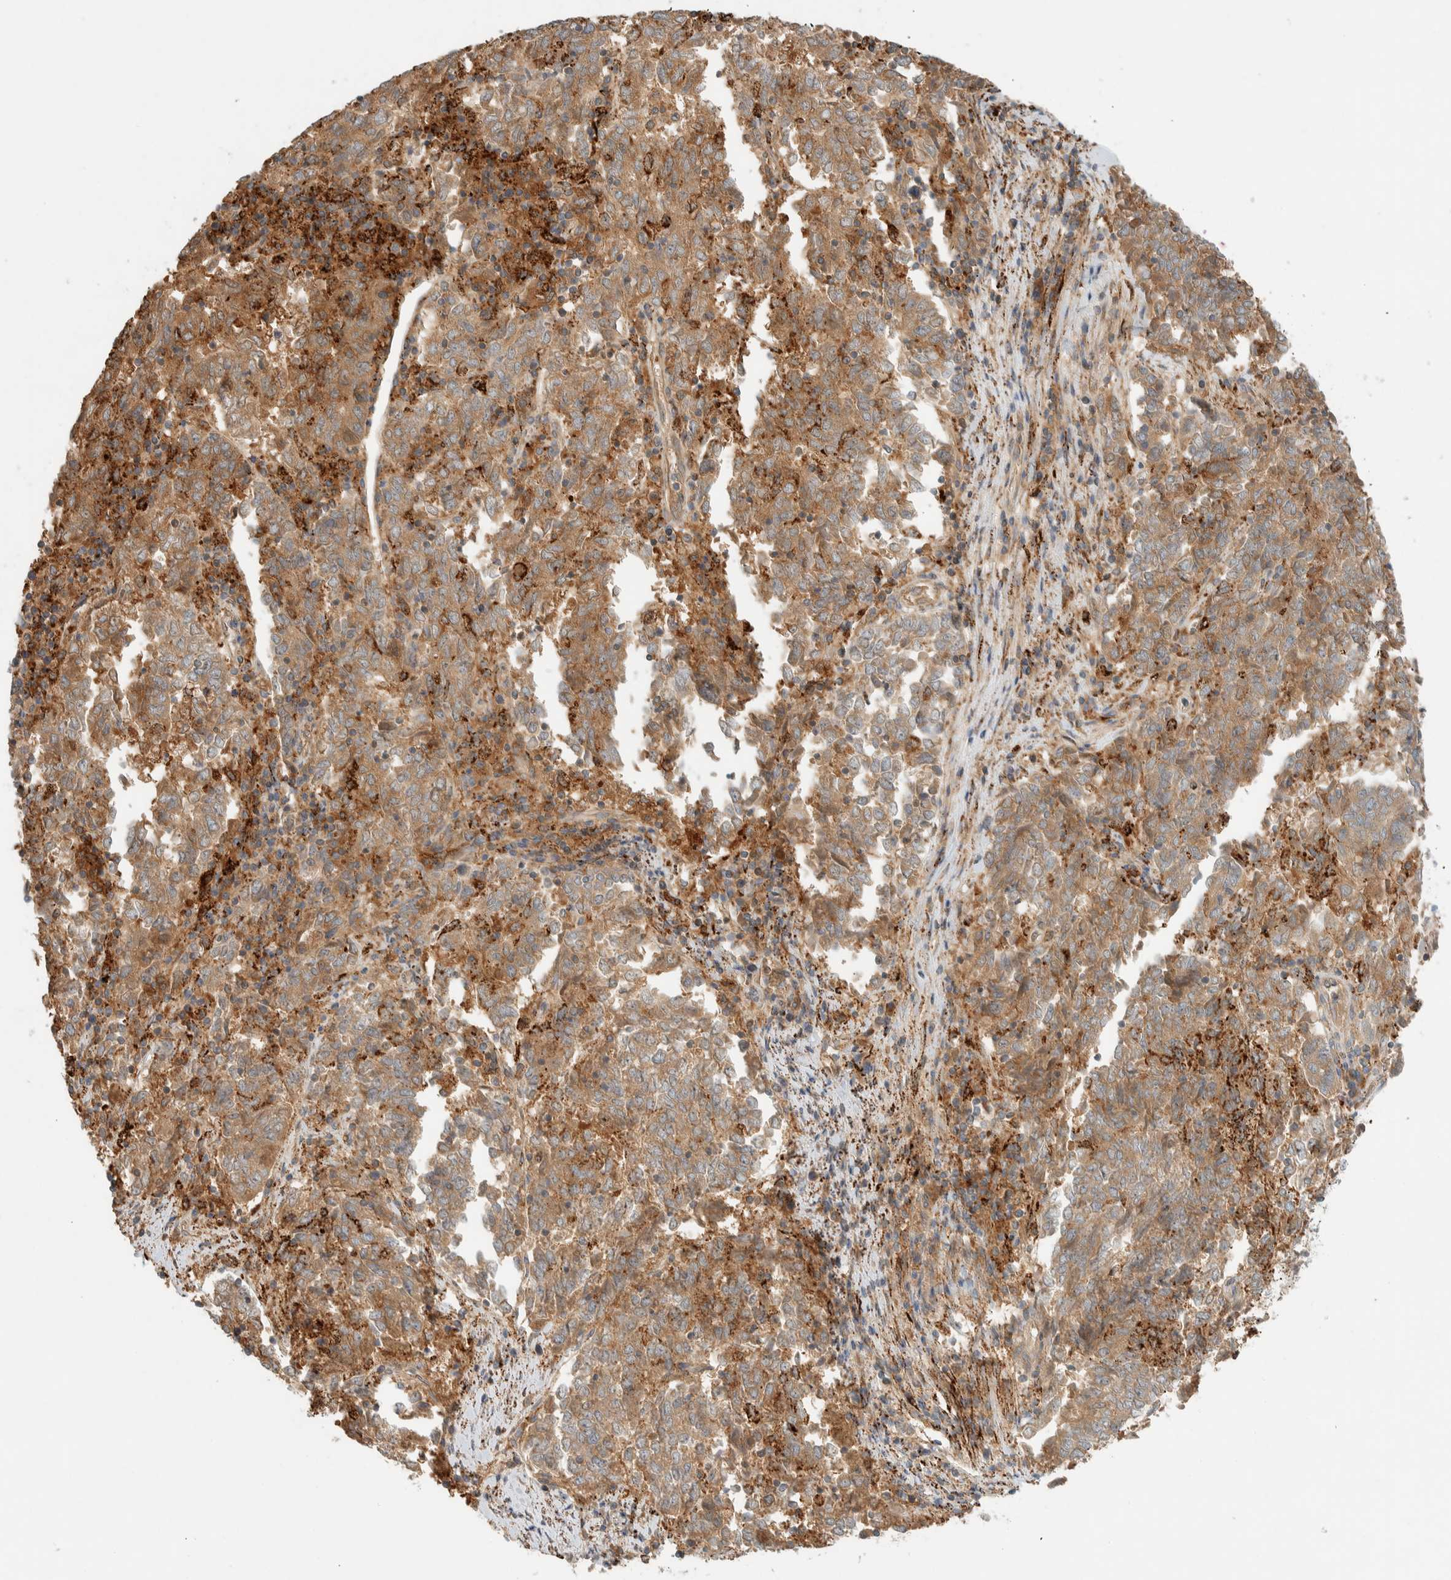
{"staining": {"intensity": "moderate", "quantity": ">75%", "location": "cytoplasmic/membranous"}, "tissue": "endometrial cancer", "cell_type": "Tumor cells", "image_type": "cancer", "snomed": [{"axis": "morphology", "description": "Adenocarcinoma, NOS"}, {"axis": "topography", "description": "Endometrium"}], "caption": "Endometrial cancer stained for a protein (brown) reveals moderate cytoplasmic/membranous positive positivity in about >75% of tumor cells.", "gene": "FAM167A", "patient": {"sex": "female", "age": 80}}